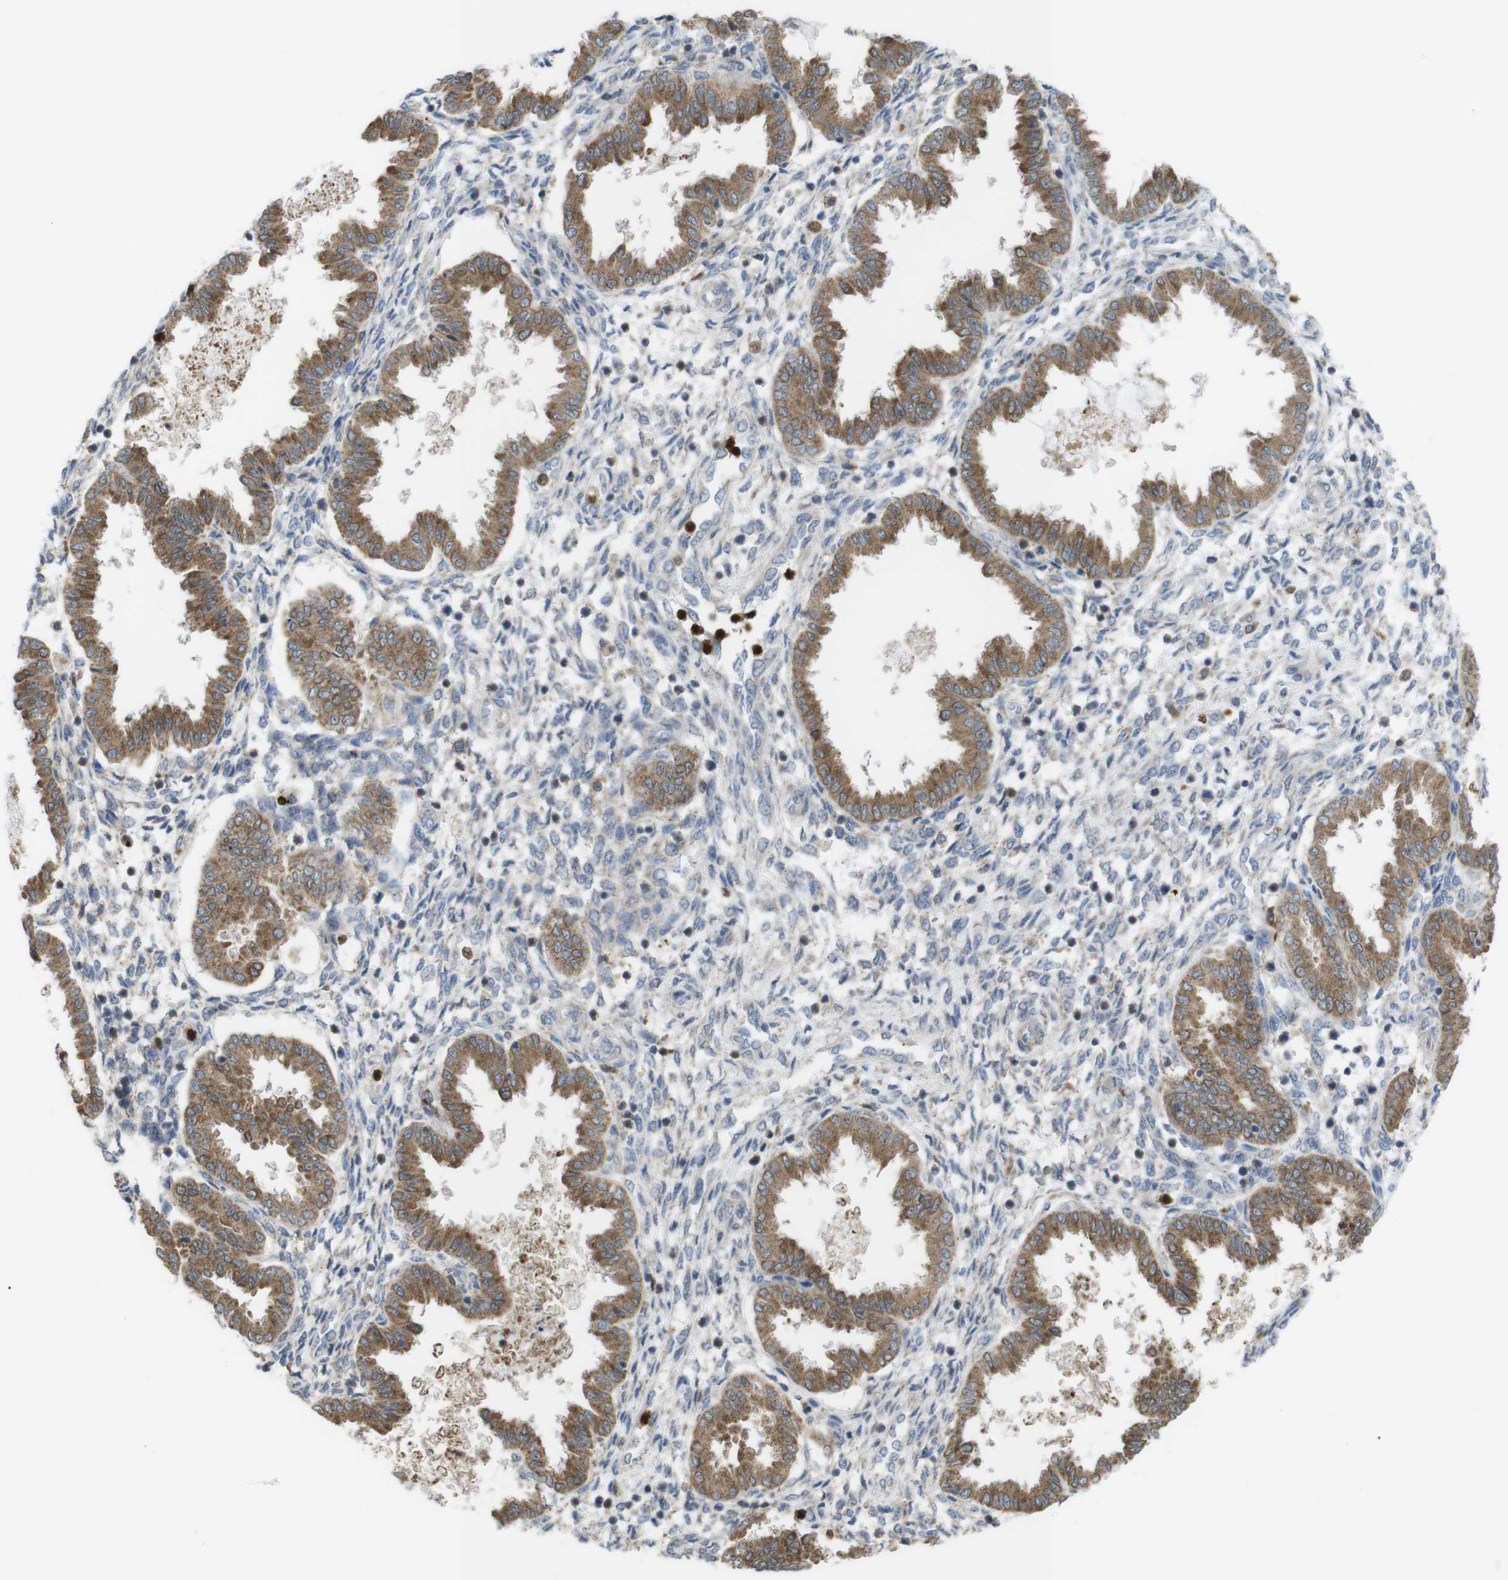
{"staining": {"intensity": "negative", "quantity": "none", "location": "none"}, "tissue": "endometrium", "cell_type": "Cells in endometrial stroma", "image_type": "normal", "snomed": [{"axis": "morphology", "description": "Normal tissue, NOS"}, {"axis": "topography", "description": "Endometrium"}], "caption": "An immunohistochemistry (IHC) photomicrograph of unremarkable endometrium is shown. There is no staining in cells in endometrial stroma of endometrium.", "gene": "PRKCD", "patient": {"sex": "female", "age": 33}}